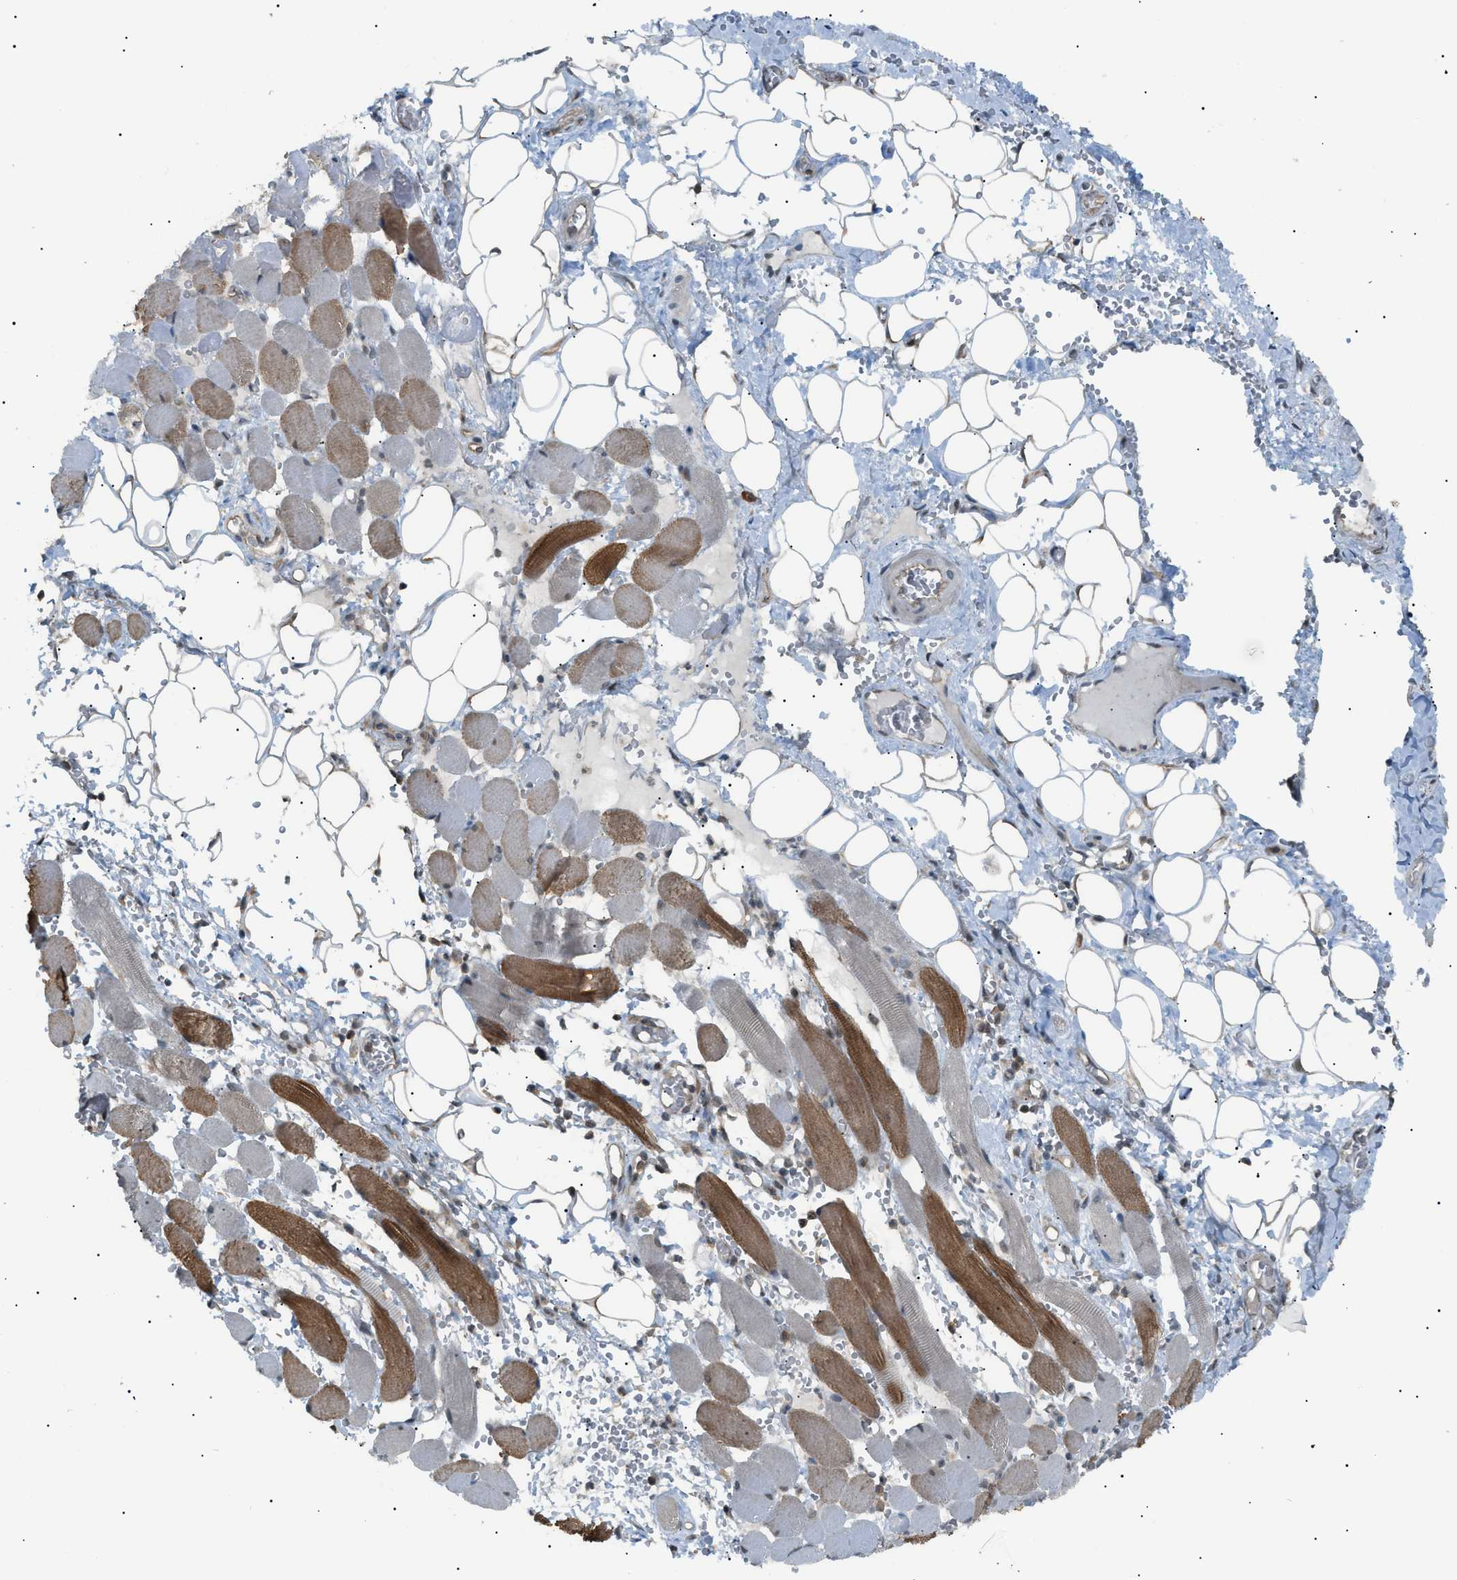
{"staining": {"intensity": "weak", "quantity": ">75%", "location": "cytoplasmic/membranous"}, "tissue": "adipose tissue", "cell_type": "Adipocytes", "image_type": "normal", "snomed": [{"axis": "morphology", "description": "Squamous cell carcinoma, NOS"}, {"axis": "topography", "description": "Oral tissue"}, {"axis": "topography", "description": "Head-Neck"}], "caption": "Immunohistochemical staining of unremarkable human adipose tissue exhibits low levels of weak cytoplasmic/membranous expression in approximately >75% of adipocytes.", "gene": "LPIN2", "patient": {"sex": "female", "age": 50}}